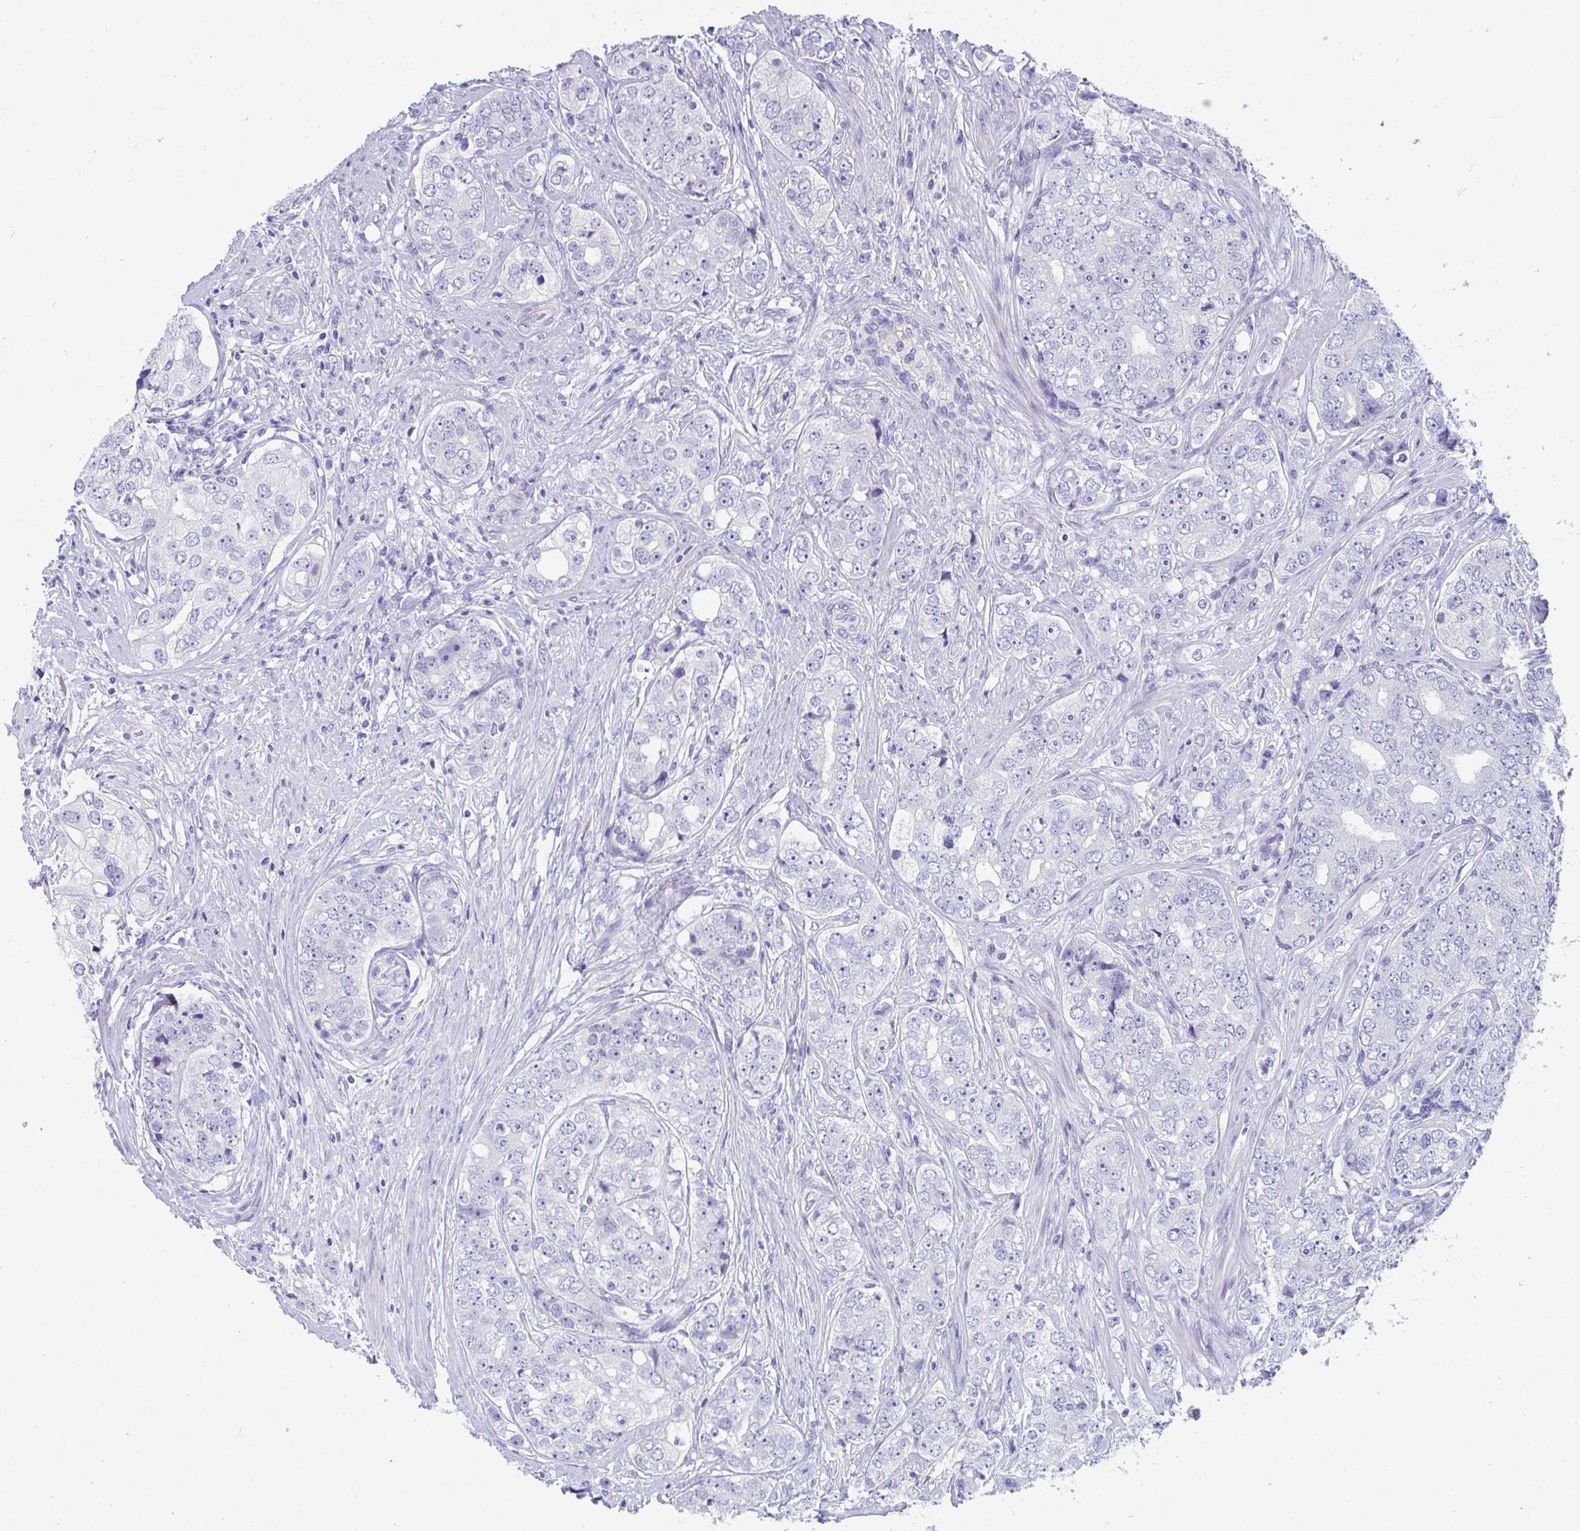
{"staining": {"intensity": "negative", "quantity": "none", "location": "none"}, "tissue": "prostate cancer", "cell_type": "Tumor cells", "image_type": "cancer", "snomed": [{"axis": "morphology", "description": "Adenocarcinoma, High grade"}, {"axis": "topography", "description": "Prostate"}], "caption": "IHC of human prostate high-grade adenocarcinoma exhibits no expression in tumor cells. (Stains: DAB IHC with hematoxylin counter stain, Microscopy: brightfield microscopy at high magnification).", "gene": "TTC30B", "patient": {"sex": "male", "age": 60}}